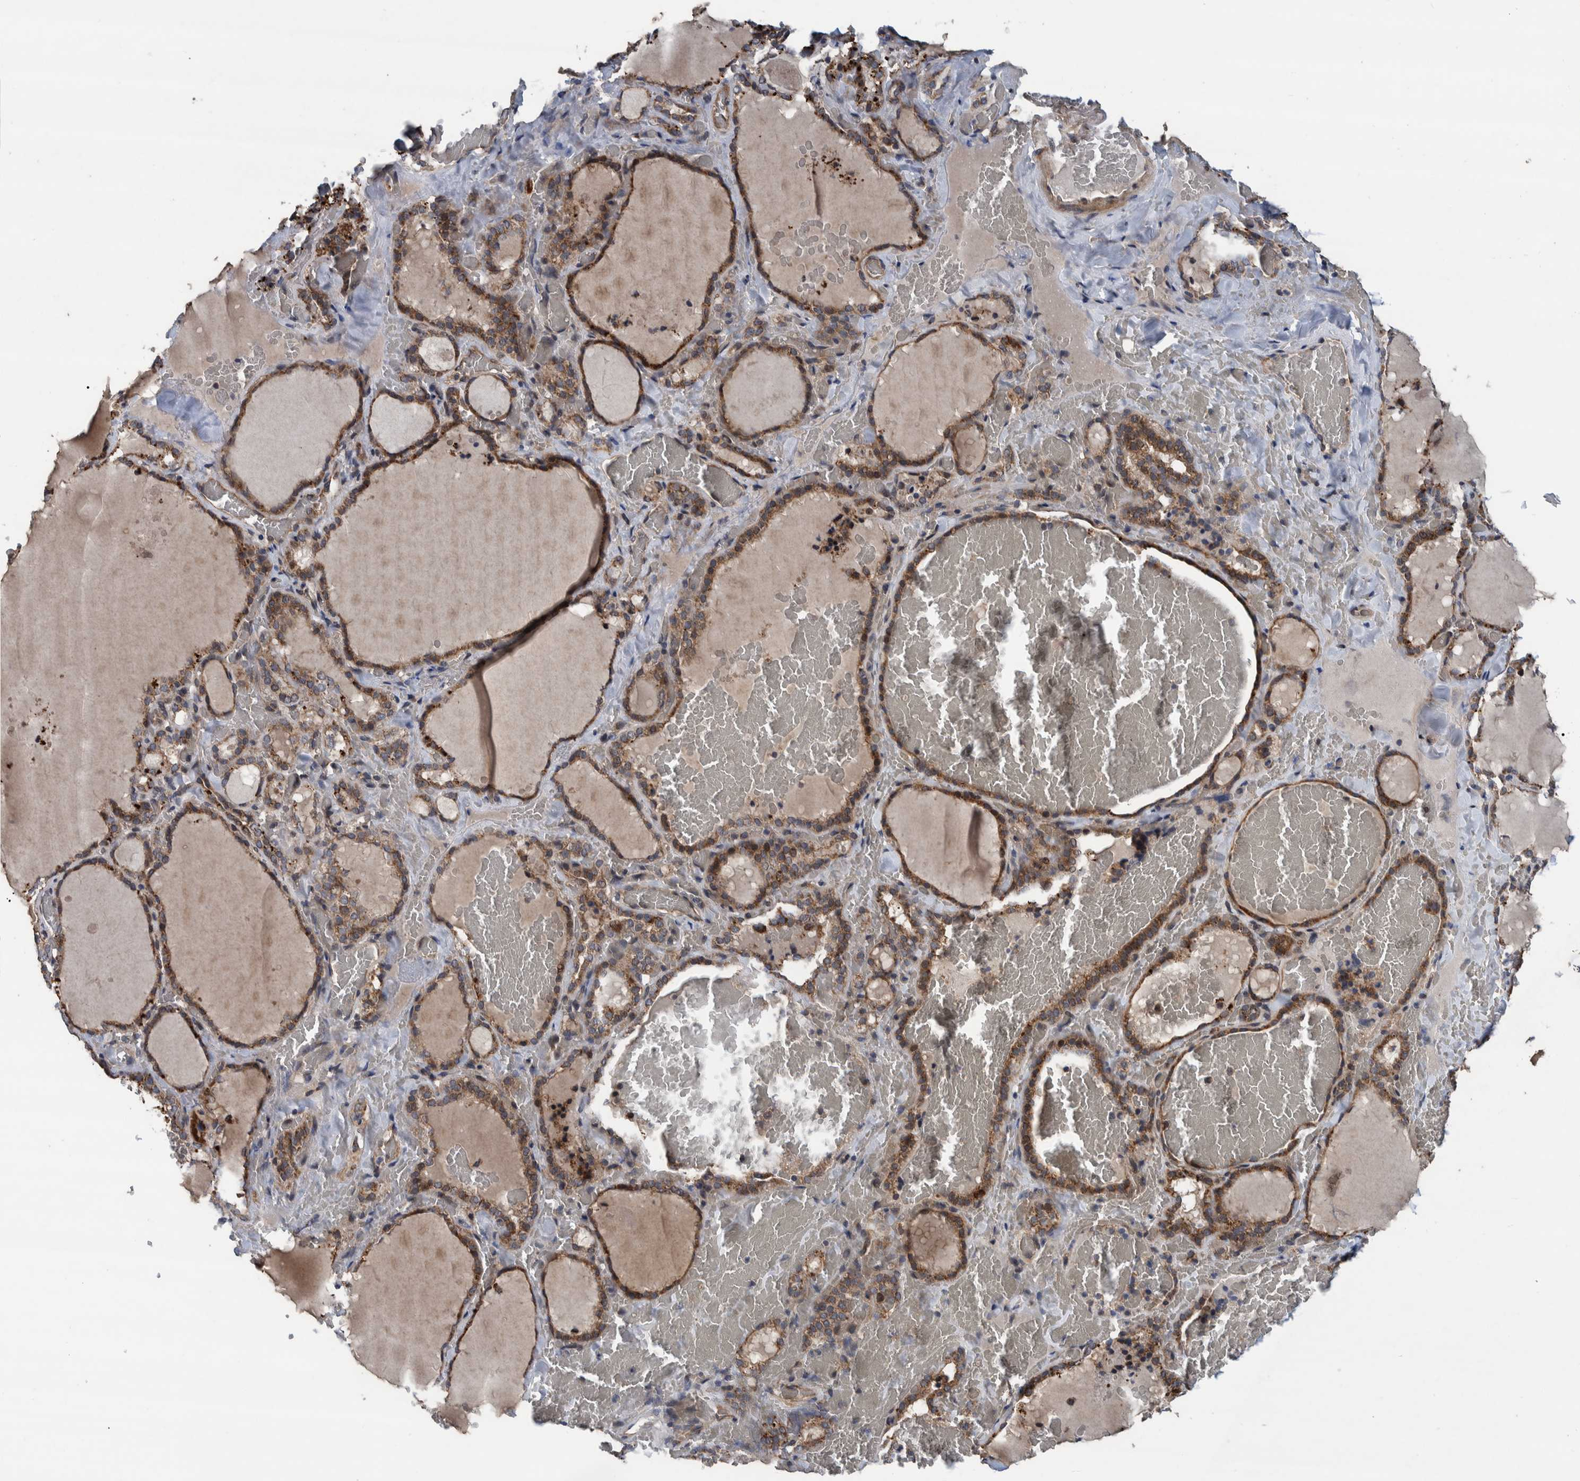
{"staining": {"intensity": "moderate", "quantity": ">75%", "location": "cytoplasmic/membranous"}, "tissue": "thyroid gland", "cell_type": "Glandular cells", "image_type": "normal", "snomed": [{"axis": "morphology", "description": "Normal tissue, NOS"}, {"axis": "topography", "description": "Thyroid gland"}], "caption": "Immunohistochemical staining of benign human thyroid gland shows moderate cytoplasmic/membranous protein positivity in approximately >75% of glandular cells. The protein of interest is shown in brown color, while the nuclei are stained blue.", "gene": "MRPS7", "patient": {"sex": "female", "age": 22}}